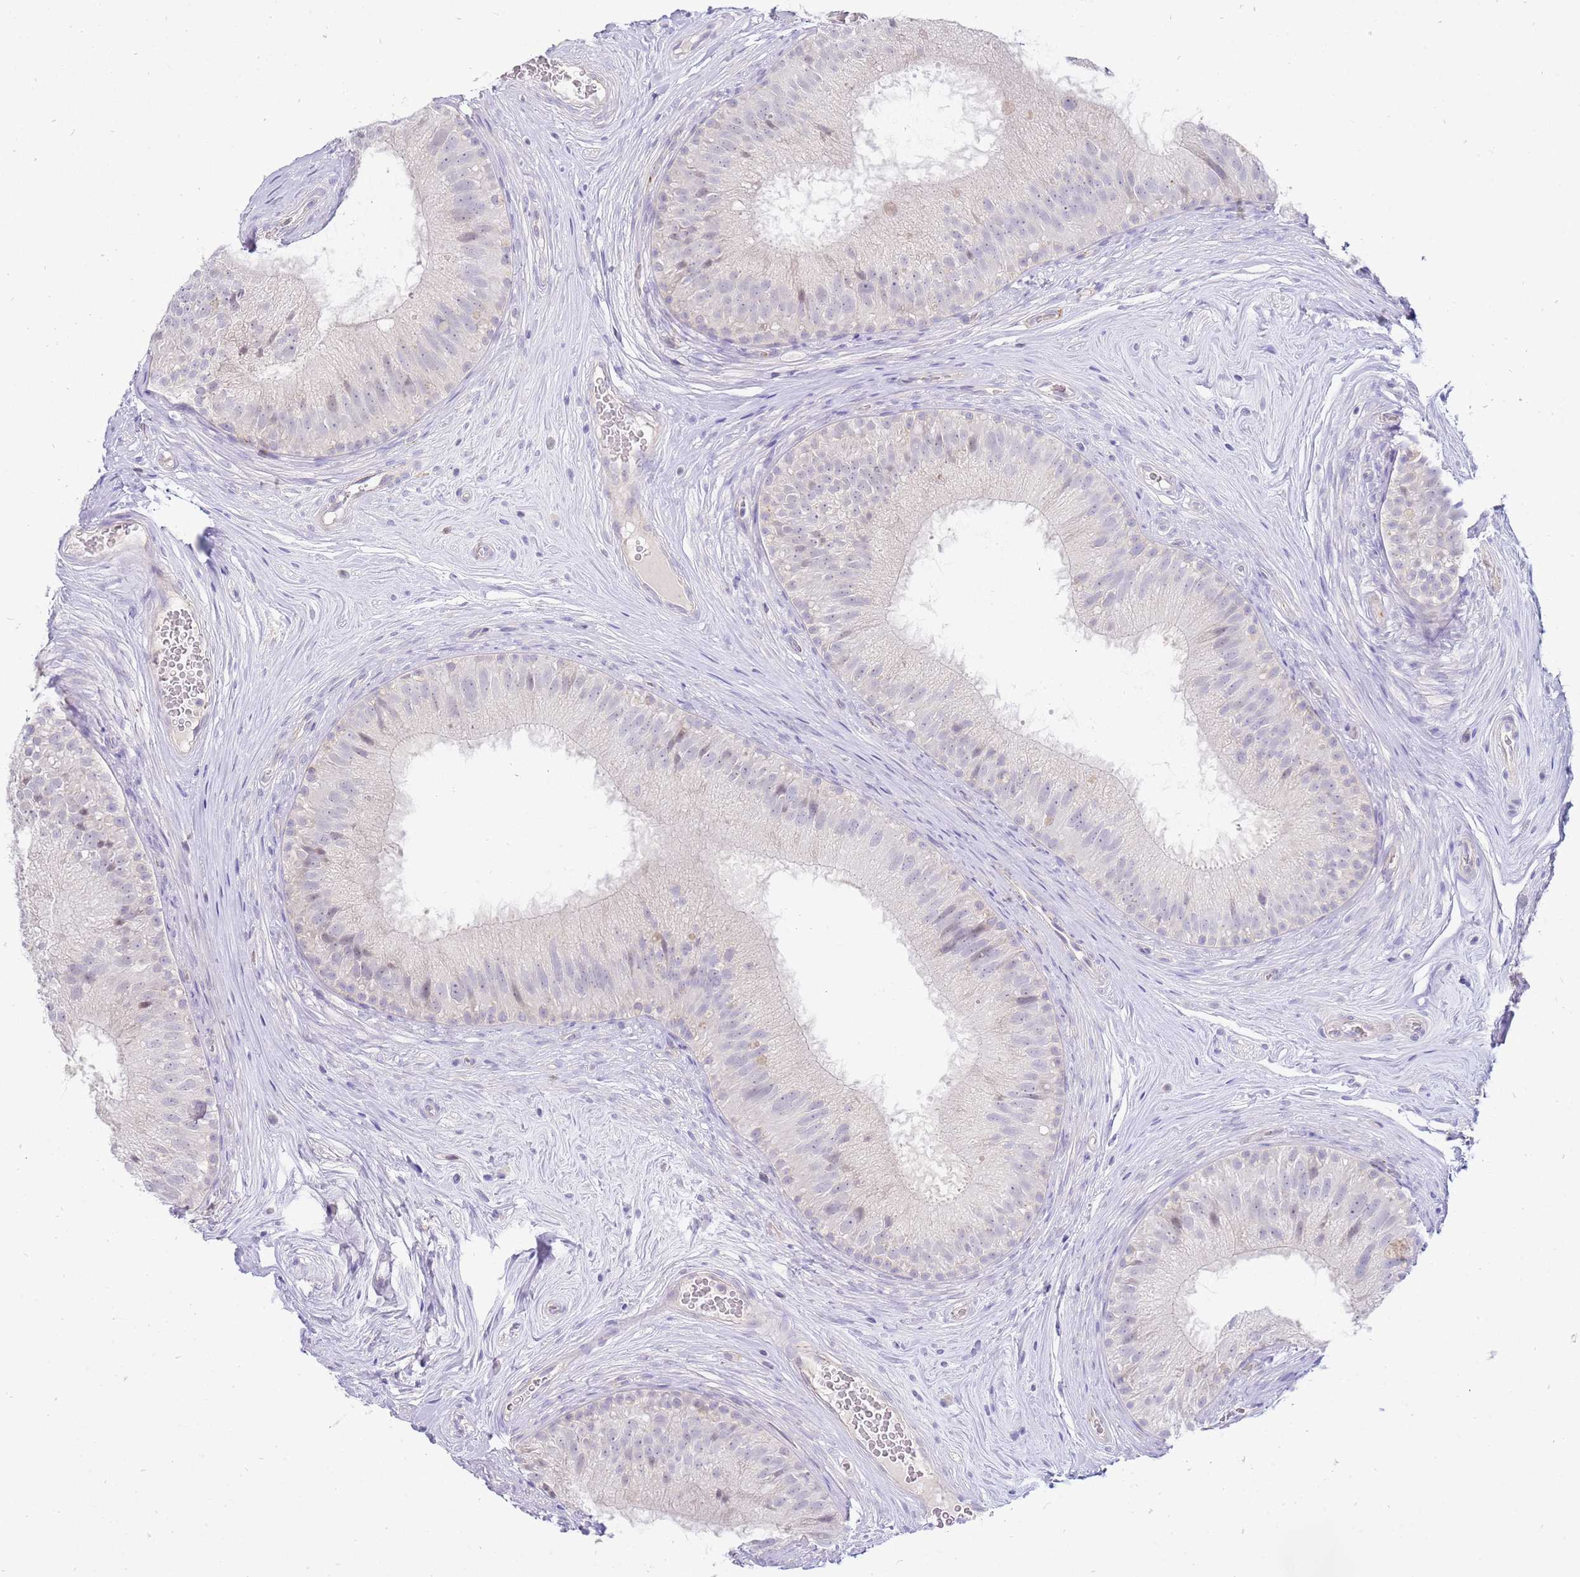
{"staining": {"intensity": "negative", "quantity": "none", "location": "none"}, "tissue": "epididymis", "cell_type": "Glandular cells", "image_type": "normal", "snomed": [{"axis": "morphology", "description": "Normal tissue, NOS"}, {"axis": "topography", "description": "Epididymis"}], "caption": "DAB (3,3'-diaminobenzidine) immunohistochemical staining of benign human epididymis demonstrates no significant positivity in glandular cells. Brightfield microscopy of immunohistochemistry (IHC) stained with DAB (brown) and hematoxylin (blue), captured at high magnification.", "gene": "STK25", "patient": {"sex": "male", "age": 34}}